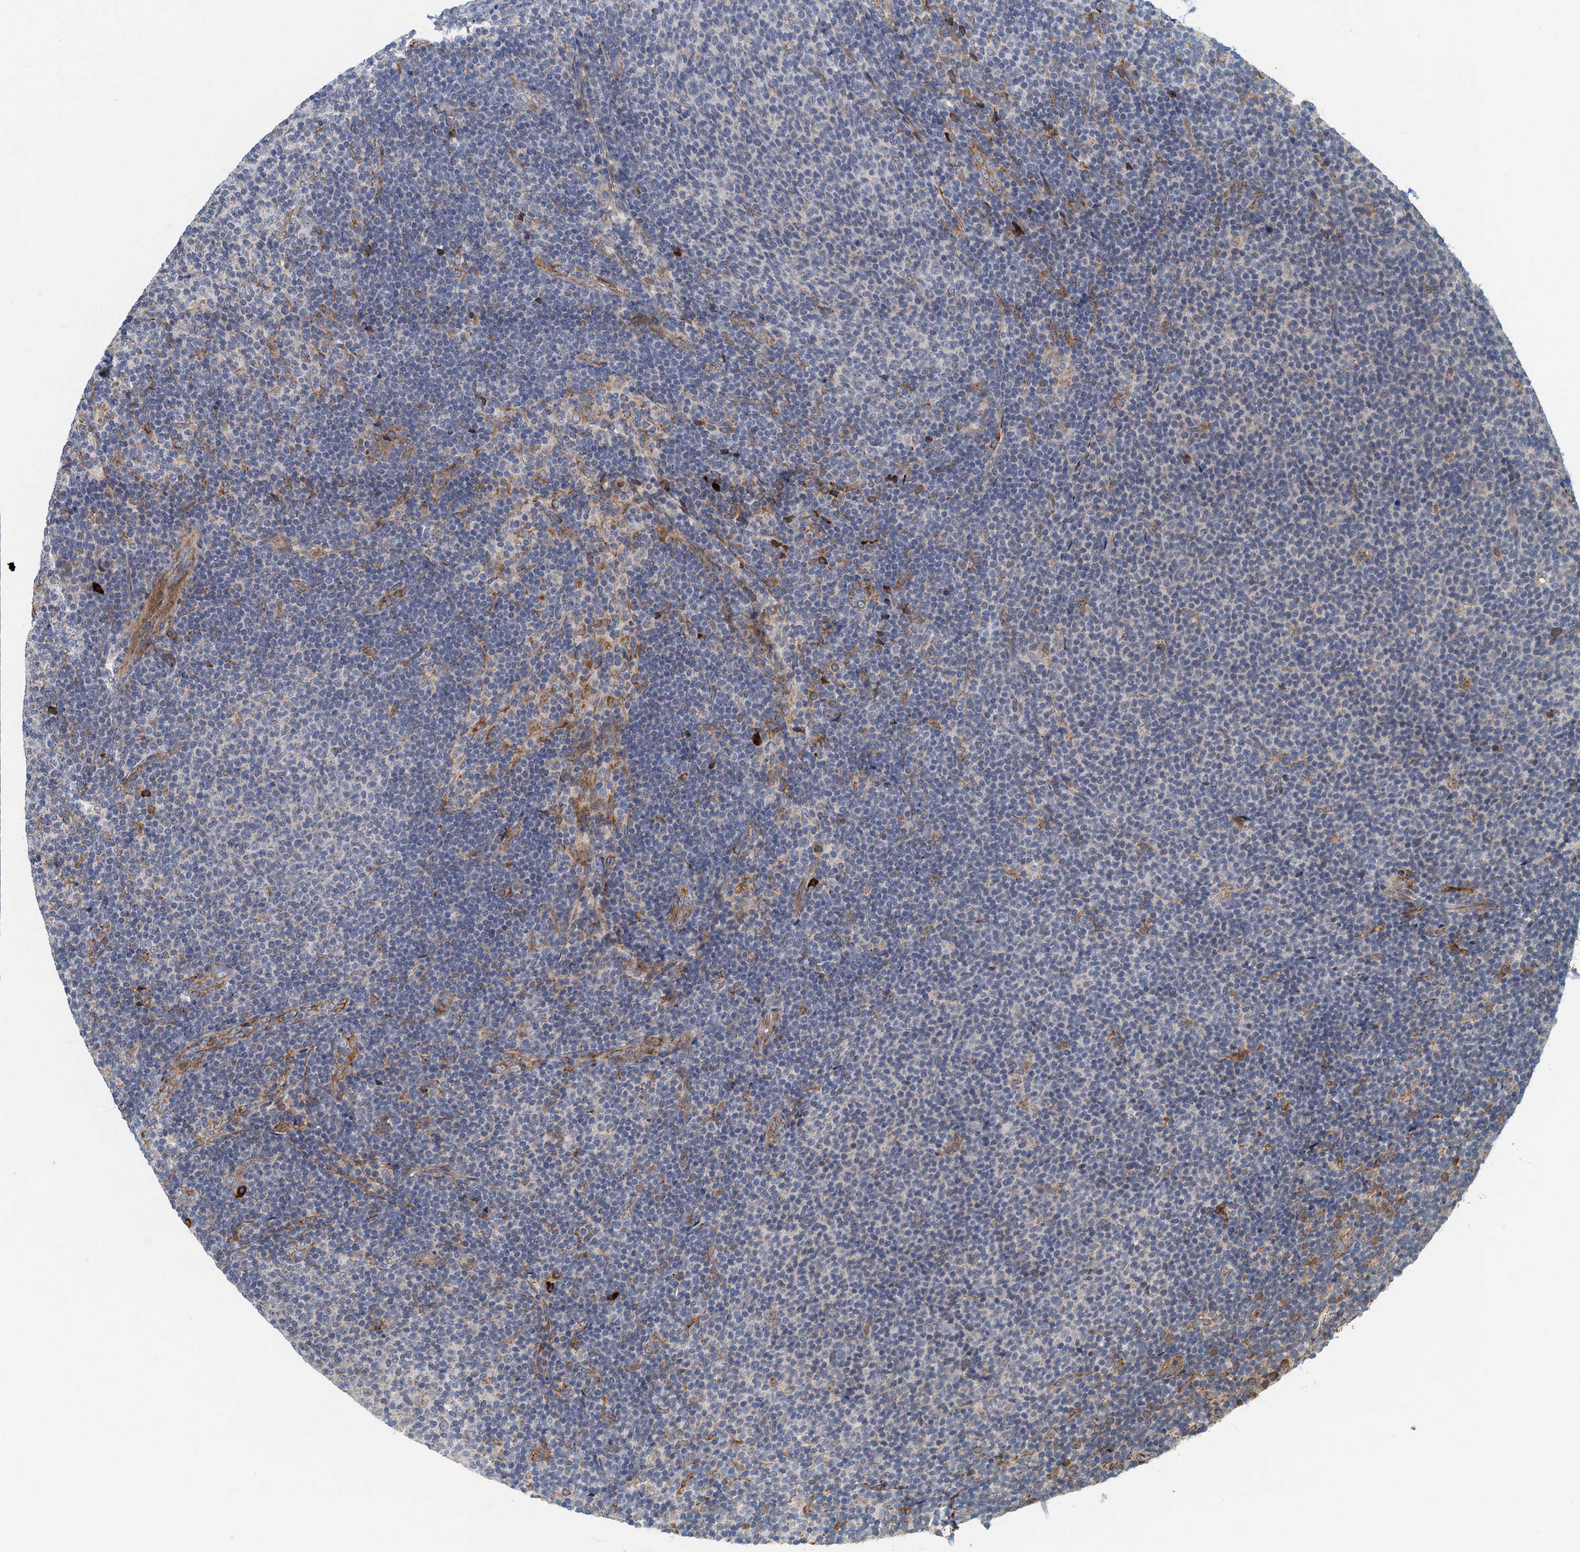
{"staining": {"intensity": "negative", "quantity": "none", "location": "none"}, "tissue": "lymphoma", "cell_type": "Tumor cells", "image_type": "cancer", "snomed": [{"axis": "morphology", "description": "Malignant lymphoma, non-Hodgkin's type, Low grade"}, {"axis": "topography", "description": "Lymph node"}], "caption": "Human lymphoma stained for a protein using immunohistochemistry exhibits no staining in tumor cells.", "gene": "SPDYC", "patient": {"sex": "male", "age": 66}}